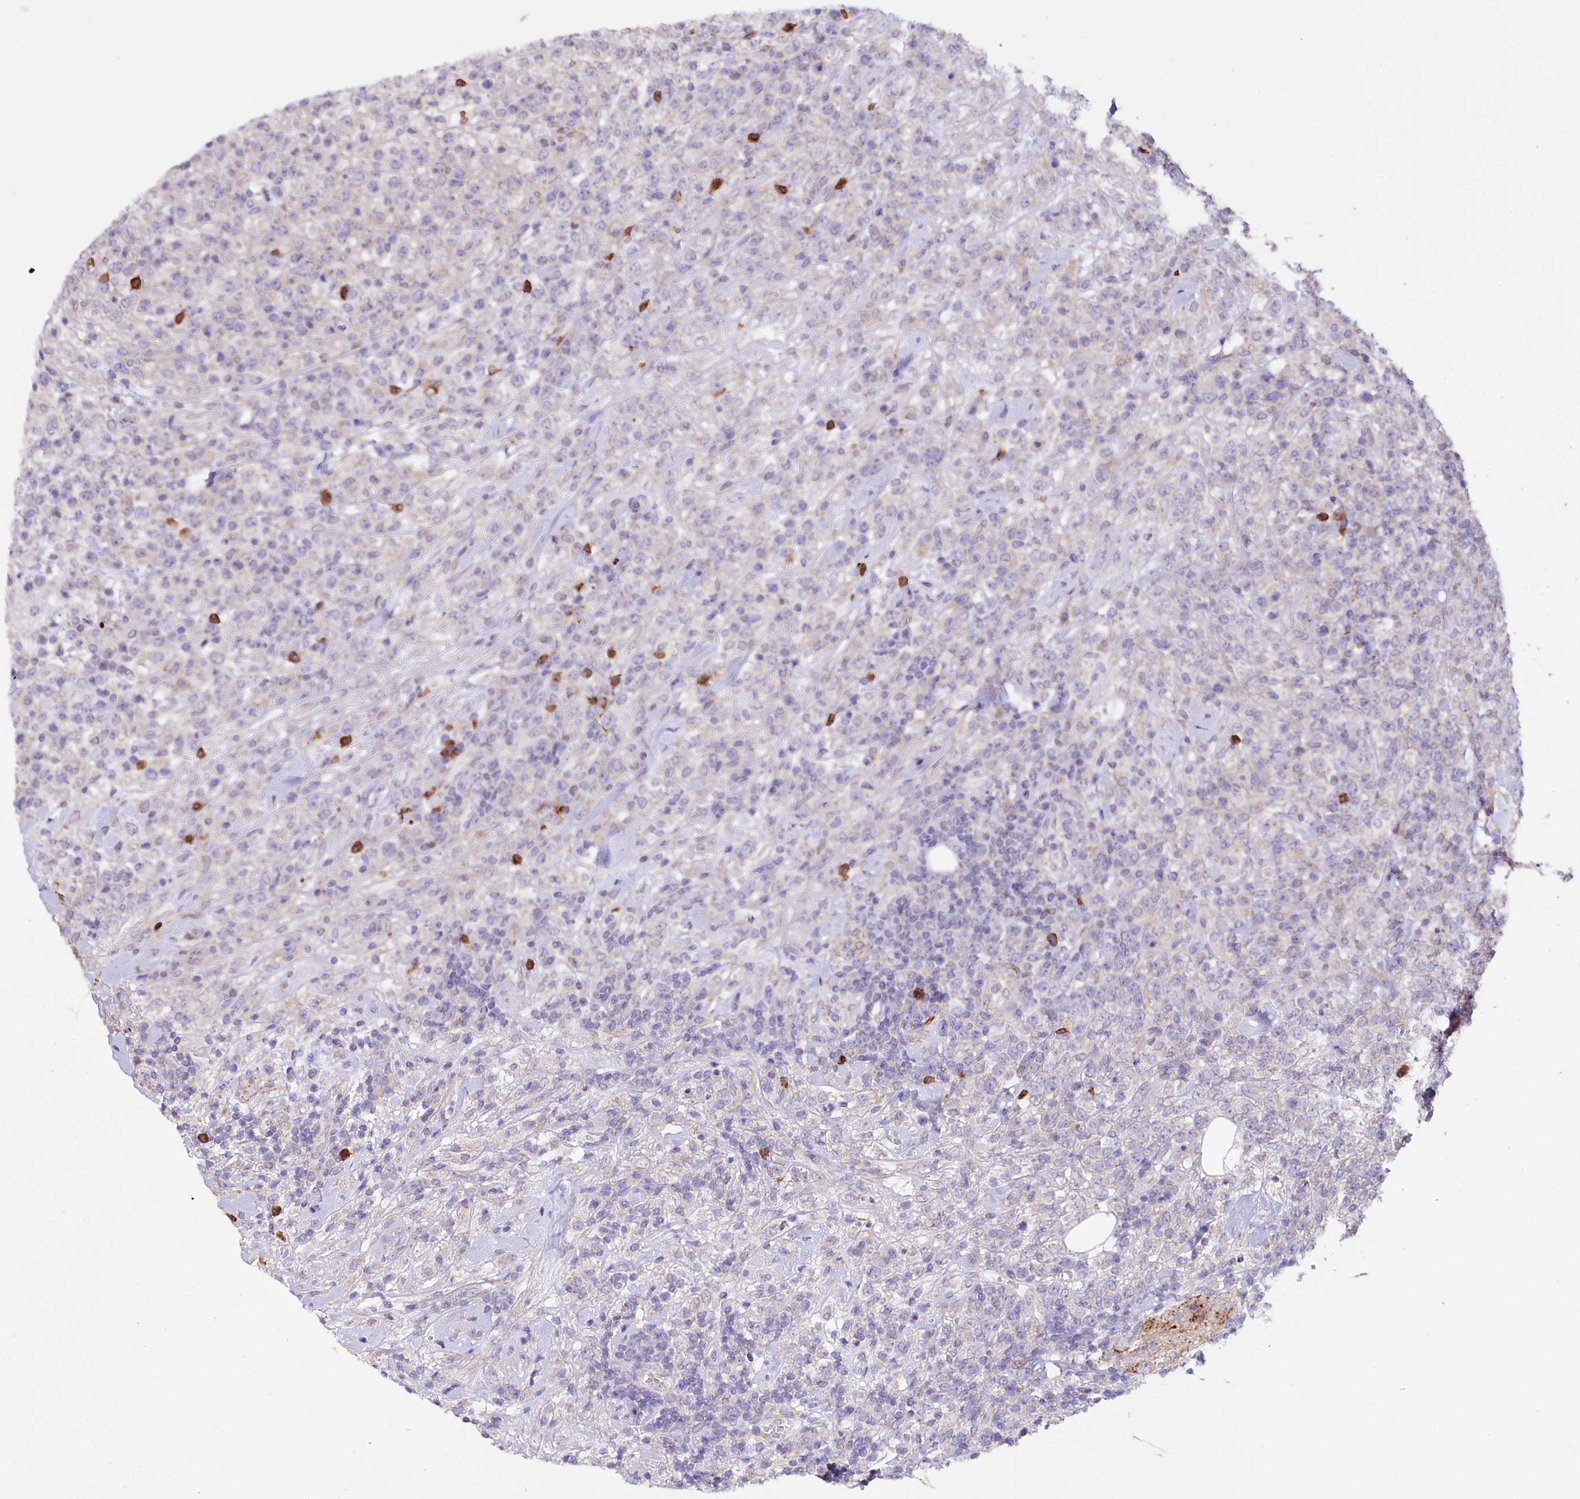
{"staining": {"intensity": "negative", "quantity": "none", "location": "none"}, "tissue": "lymphoma", "cell_type": "Tumor cells", "image_type": "cancer", "snomed": [{"axis": "morphology", "description": "Malignant lymphoma, non-Hodgkin's type, High grade"}, {"axis": "topography", "description": "Colon"}], "caption": "IHC histopathology image of human lymphoma stained for a protein (brown), which shows no staining in tumor cells.", "gene": "ZNF226", "patient": {"sex": "female", "age": 53}}